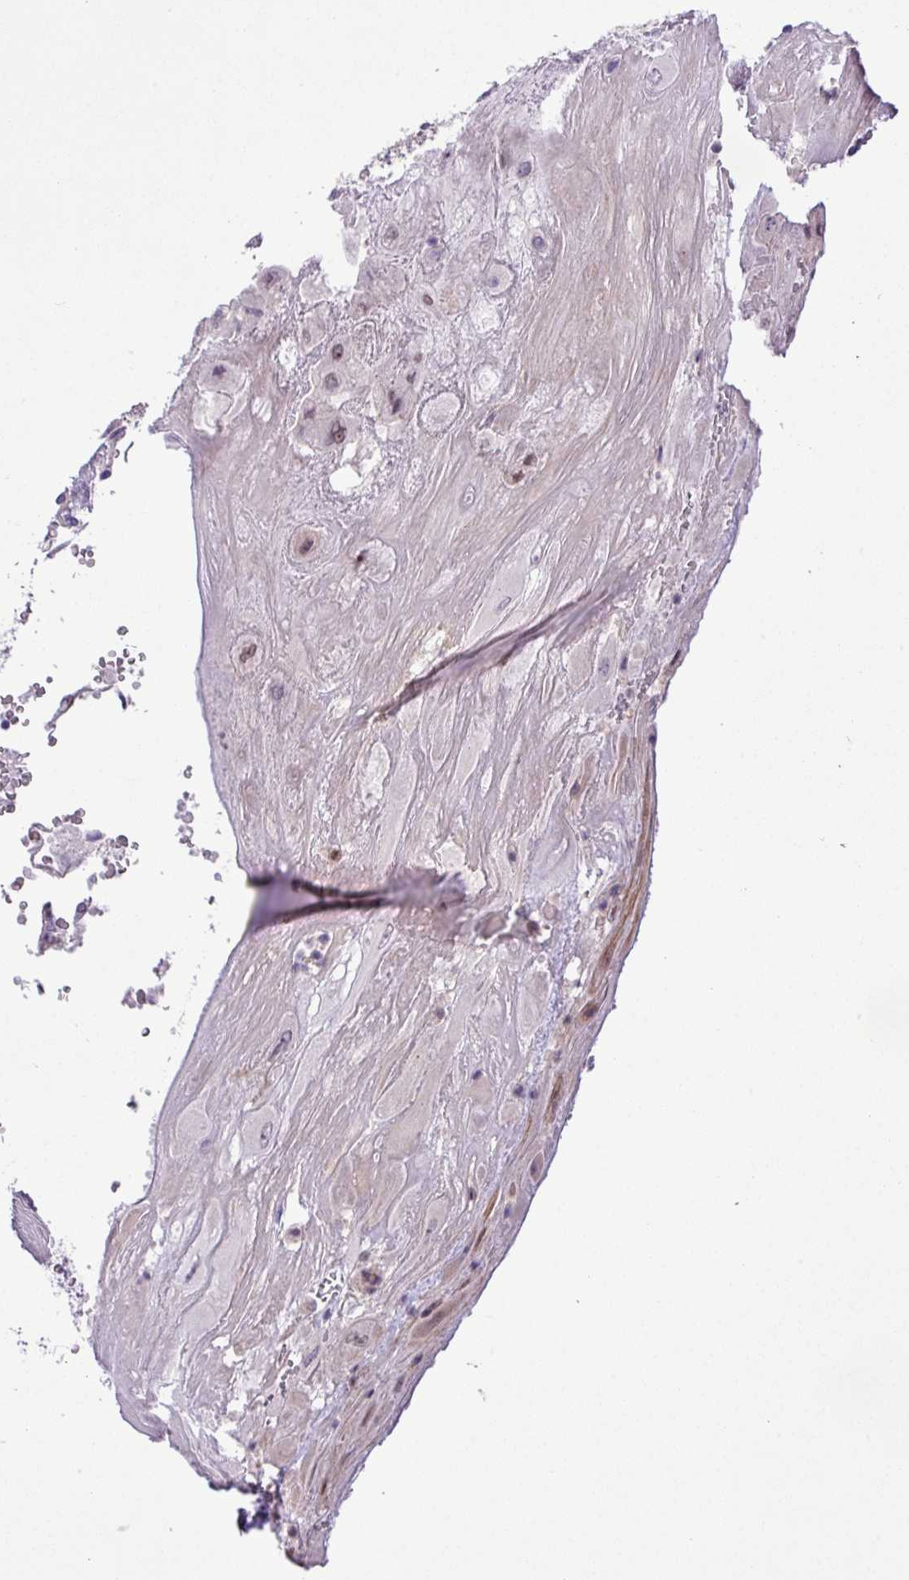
{"staining": {"intensity": "weak", "quantity": "25%-75%", "location": "nuclear"}, "tissue": "placenta", "cell_type": "Decidual cells", "image_type": "normal", "snomed": [{"axis": "morphology", "description": "Normal tissue, NOS"}, {"axis": "topography", "description": "Placenta"}], "caption": "A photomicrograph showing weak nuclear expression in about 25%-75% of decidual cells in unremarkable placenta, as visualized by brown immunohistochemical staining.", "gene": "YLPM1", "patient": {"sex": "female", "age": 32}}